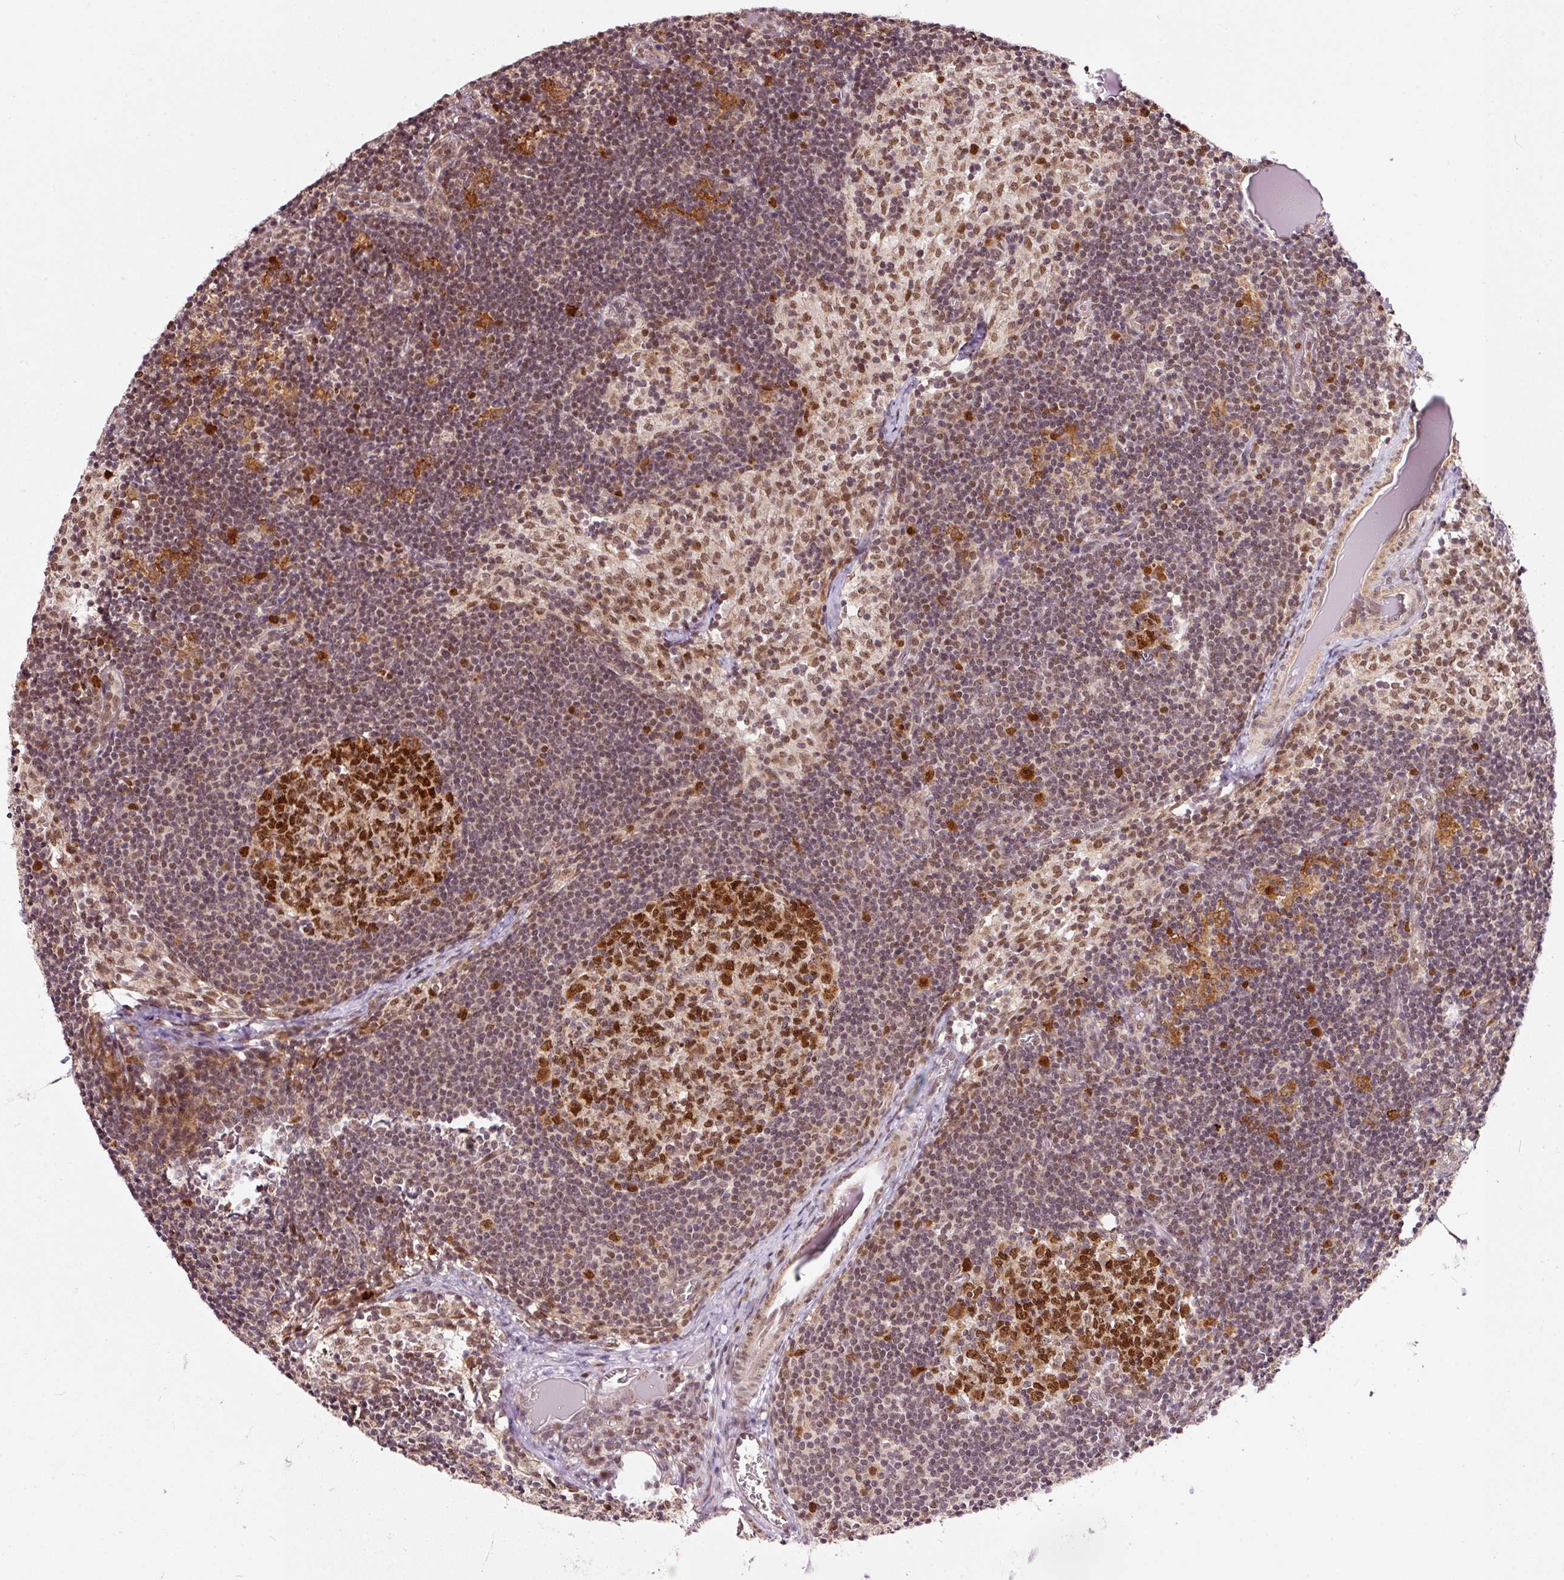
{"staining": {"intensity": "strong", "quantity": ">75%", "location": "nuclear"}, "tissue": "lymph node", "cell_type": "Germinal center cells", "image_type": "normal", "snomed": [{"axis": "morphology", "description": "Normal tissue, NOS"}, {"axis": "topography", "description": "Lymph node"}], "caption": "Strong nuclear staining for a protein is seen in about >75% of germinal center cells of normal lymph node using IHC.", "gene": "RFC4", "patient": {"sex": "female", "age": 31}}